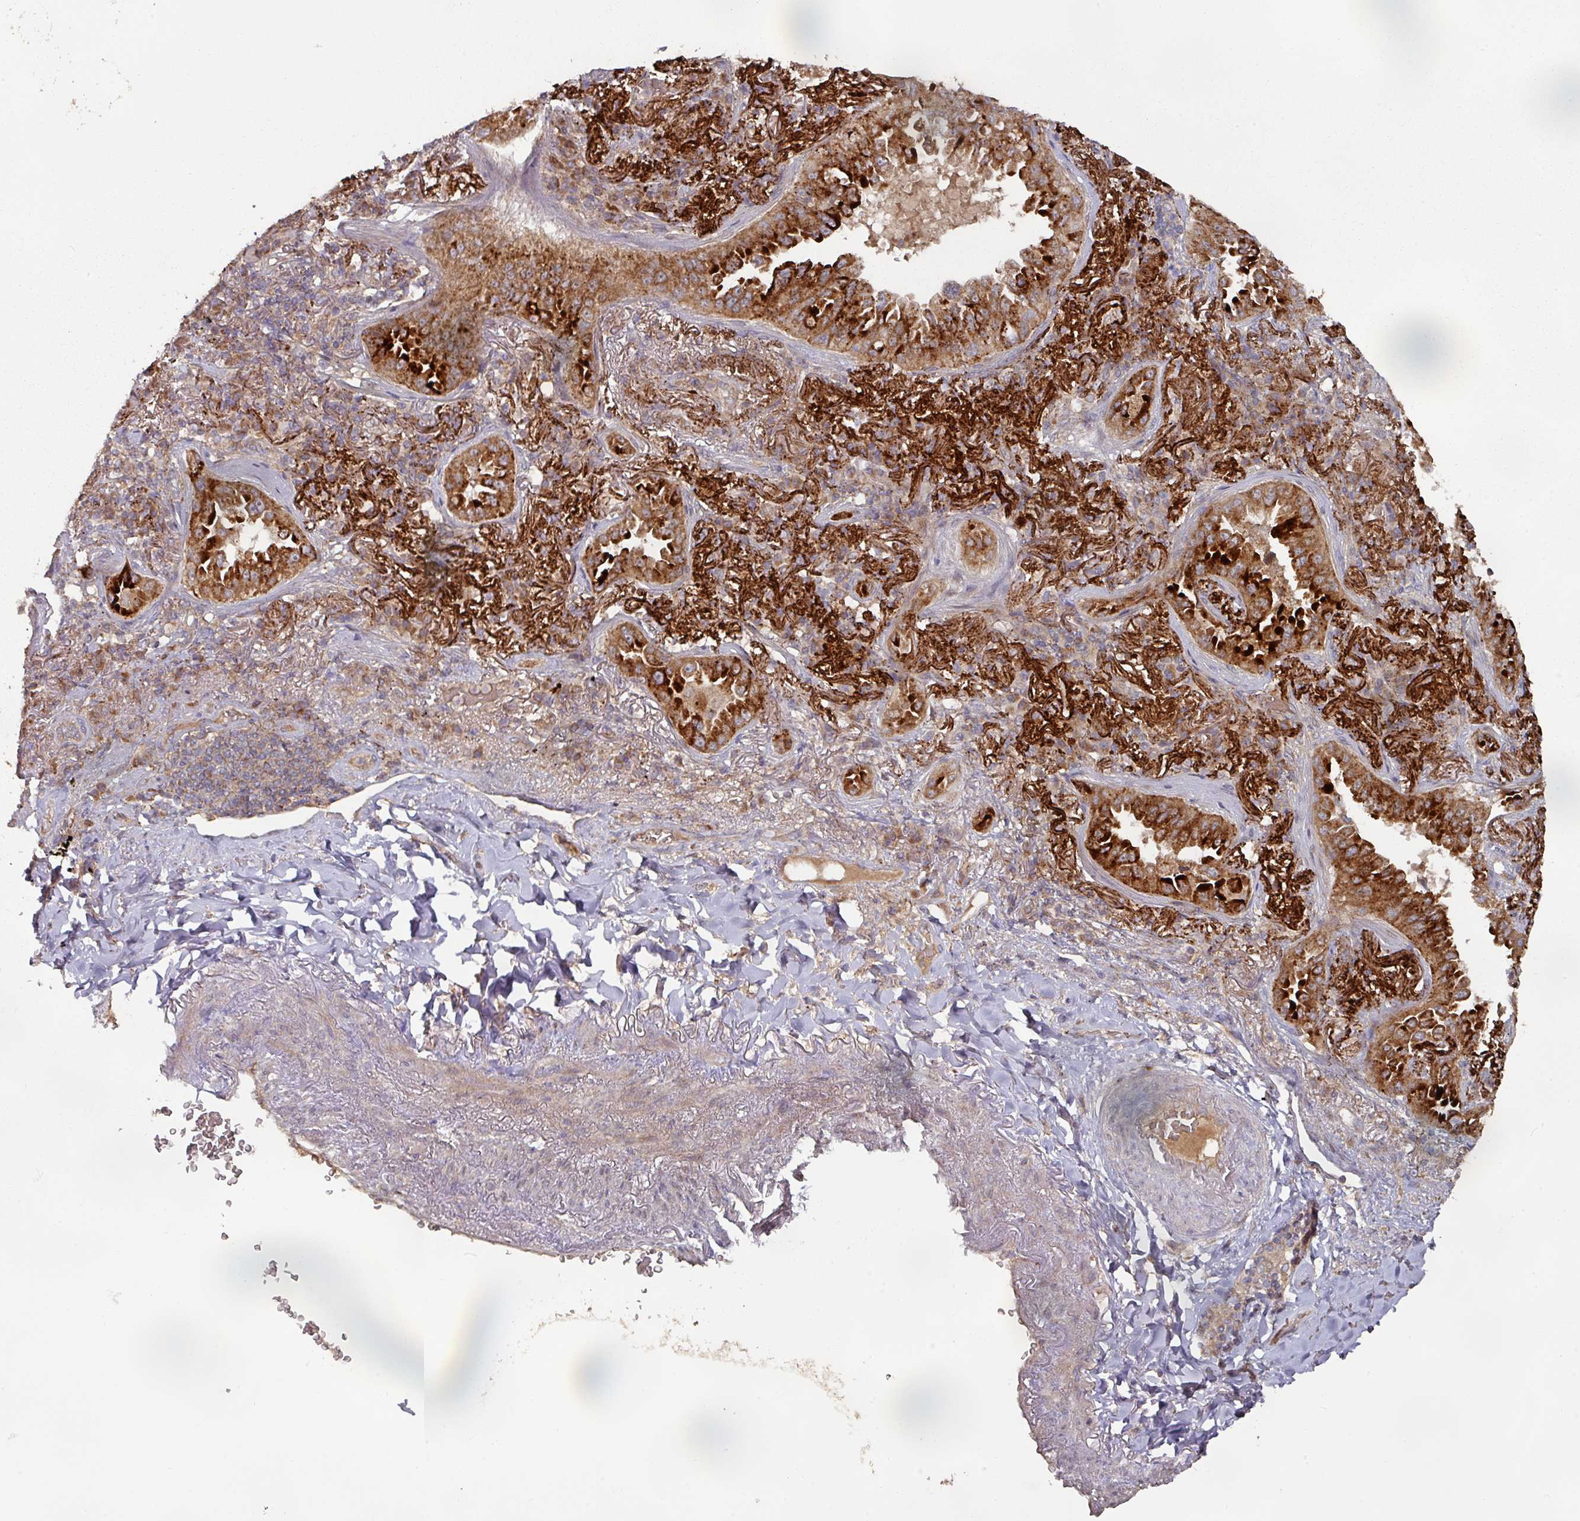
{"staining": {"intensity": "strong", "quantity": ">75%", "location": "cytoplasmic/membranous"}, "tissue": "lung cancer", "cell_type": "Tumor cells", "image_type": "cancer", "snomed": [{"axis": "morphology", "description": "Adenocarcinoma, NOS"}, {"axis": "topography", "description": "Lung"}], "caption": "Lung cancer (adenocarcinoma) tissue demonstrates strong cytoplasmic/membranous expression in about >75% of tumor cells, visualized by immunohistochemistry.", "gene": "DNAJC7", "patient": {"sex": "female", "age": 69}}